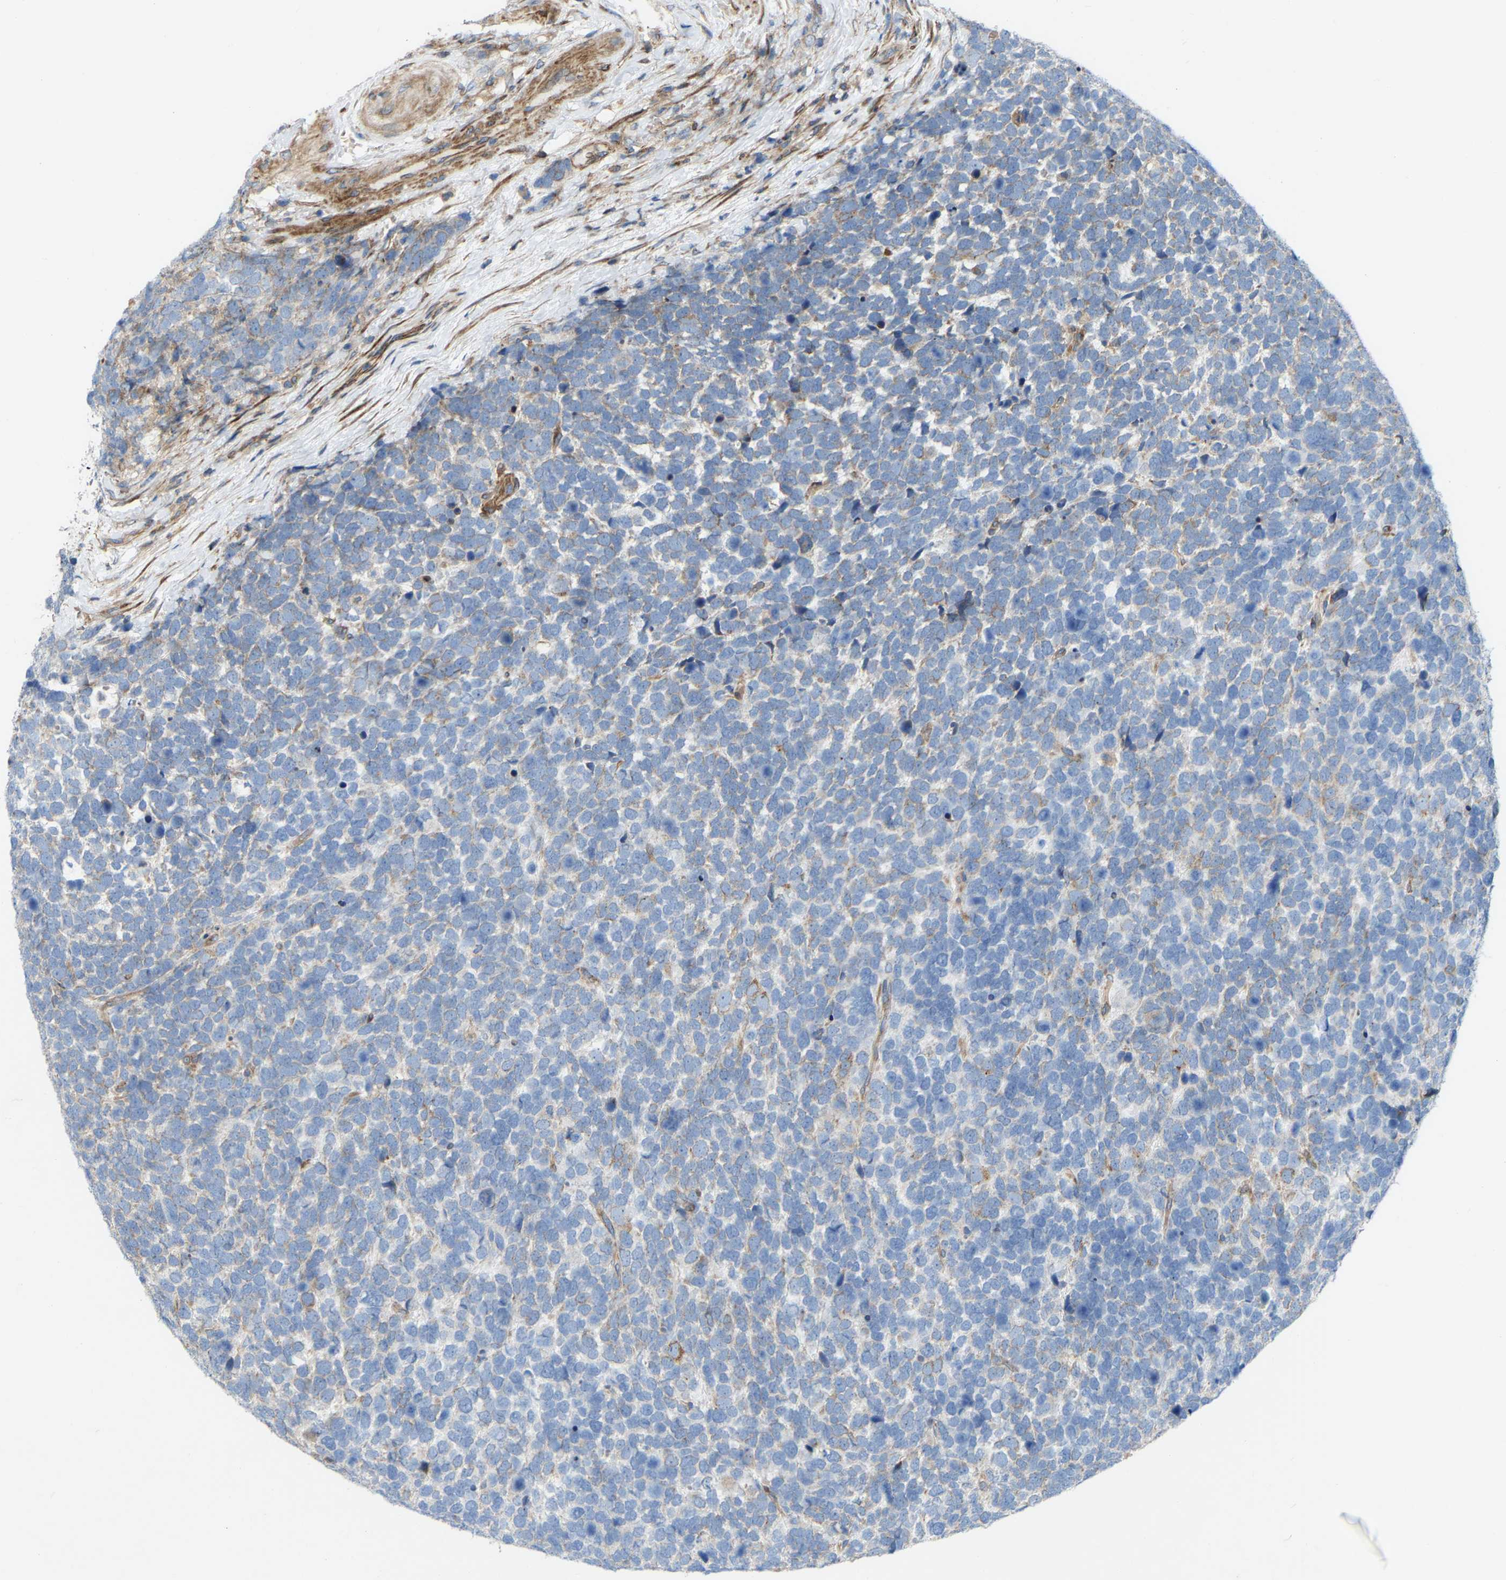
{"staining": {"intensity": "negative", "quantity": "none", "location": "none"}, "tissue": "urothelial cancer", "cell_type": "Tumor cells", "image_type": "cancer", "snomed": [{"axis": "morphology", "description": "Urothelial carcinoma, High grade"}, {"axis": "topography", "description": "Urinary bladder"}], "caption": "IHC photomicrograph of neoplastic tissue: human urothelial cancer stained with DAB reveals no significant protein staining in tumor cells. The staining was performed using DAB to visualize the protein expression in brown, while the nuclei were stained in blue with hematoxylin (Magnification: 20x).", "gene": "TOR1B", "patient": {"sex": "female", "age": 82}}